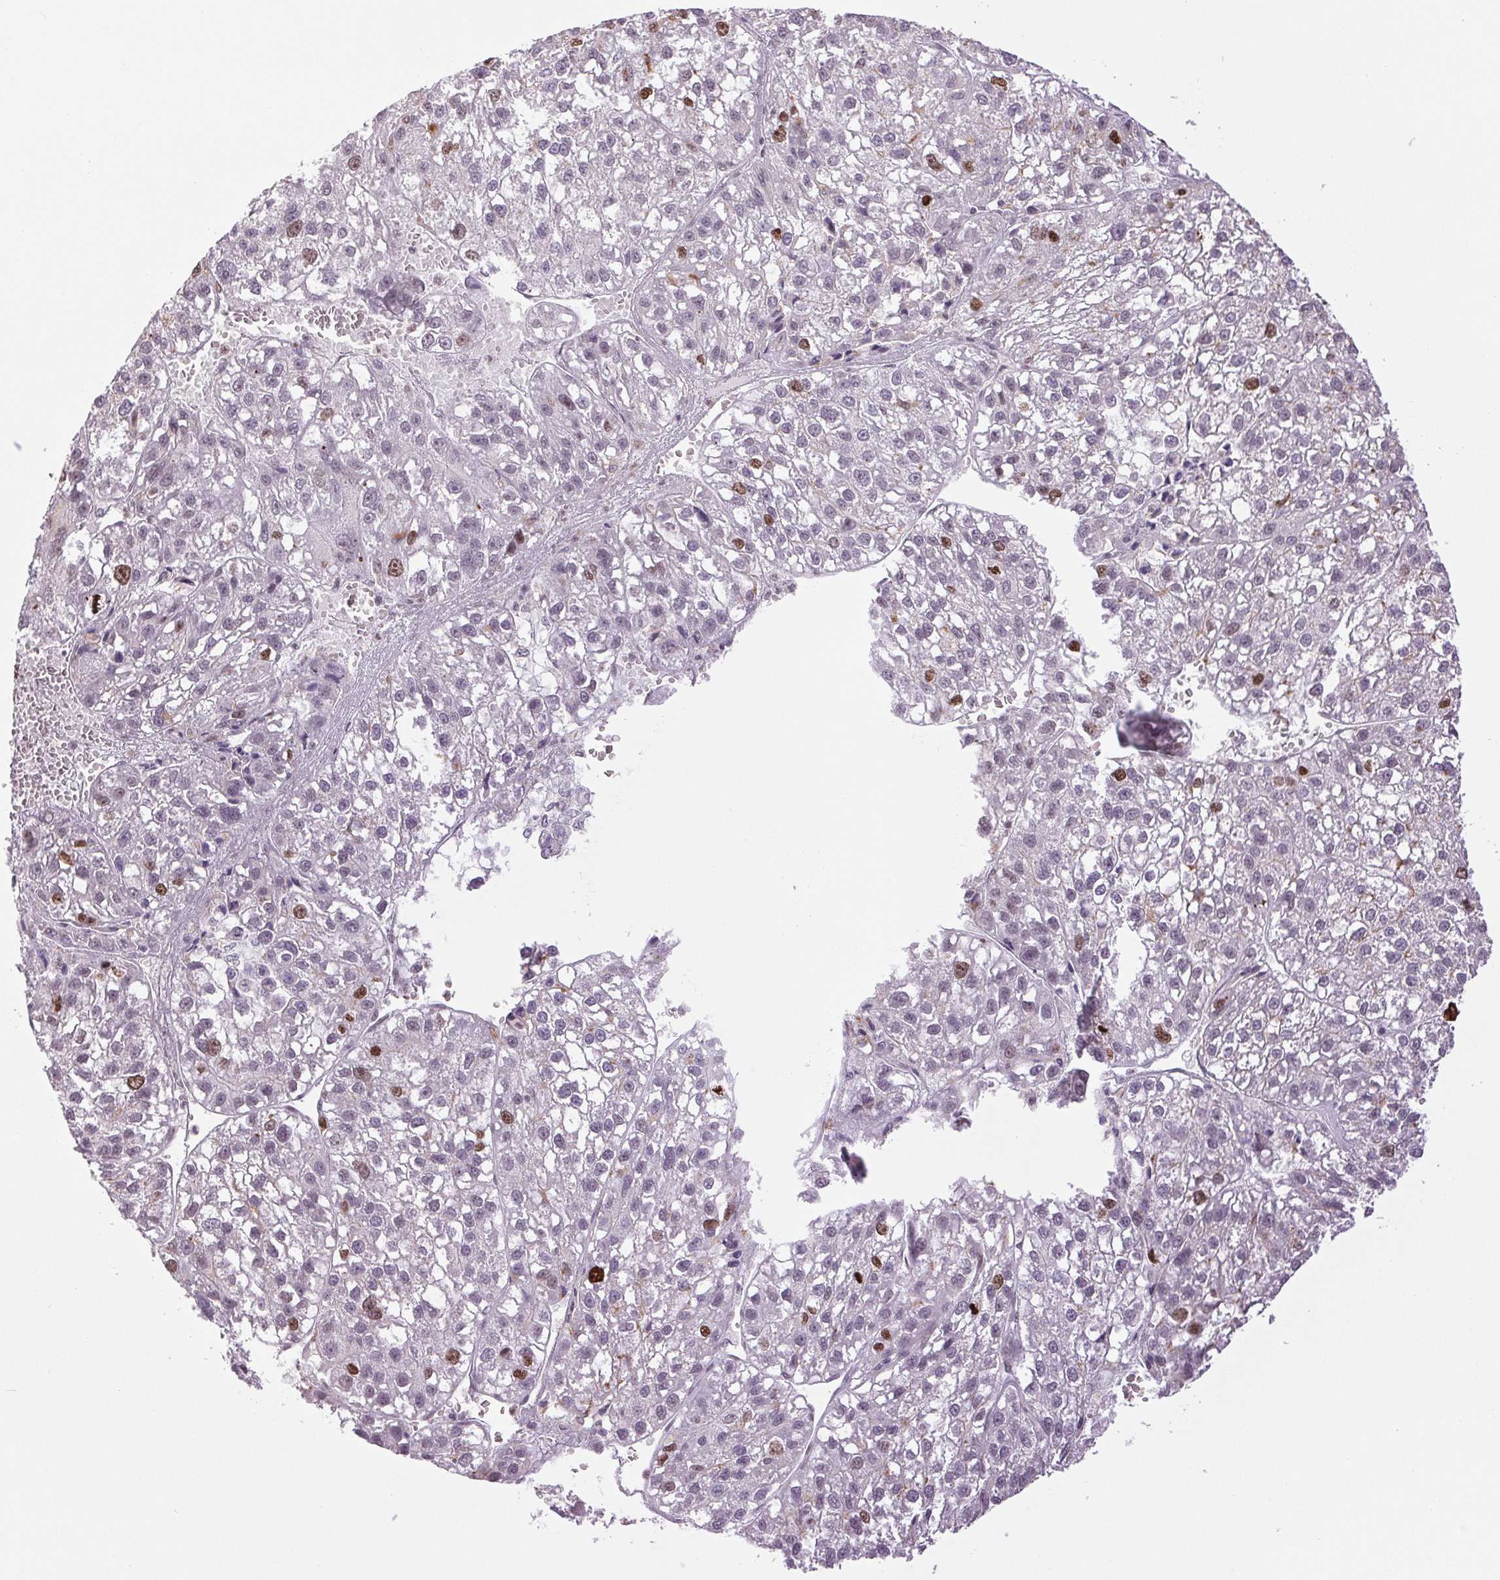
{"staining": {"intensity": "strong", "quantity": "<25%", "location": "nuclear"}, "tissue": "liver cancer", "cell_type": "Tumor cells", "image_type": "cancer", "snomed": [{"axis": "morphology", "description": "Carcinoma, Hepatocellular, NOS"}, {"axis": "topography", "description": "Liver"}], "caption": "Tumor cells display medium levels of strong nuclear staining in approximately <25% of cells in liver hepatocellular carcinoma.", "gene": "SMIM6", "patient": {"sex": "female", "age": 70}}